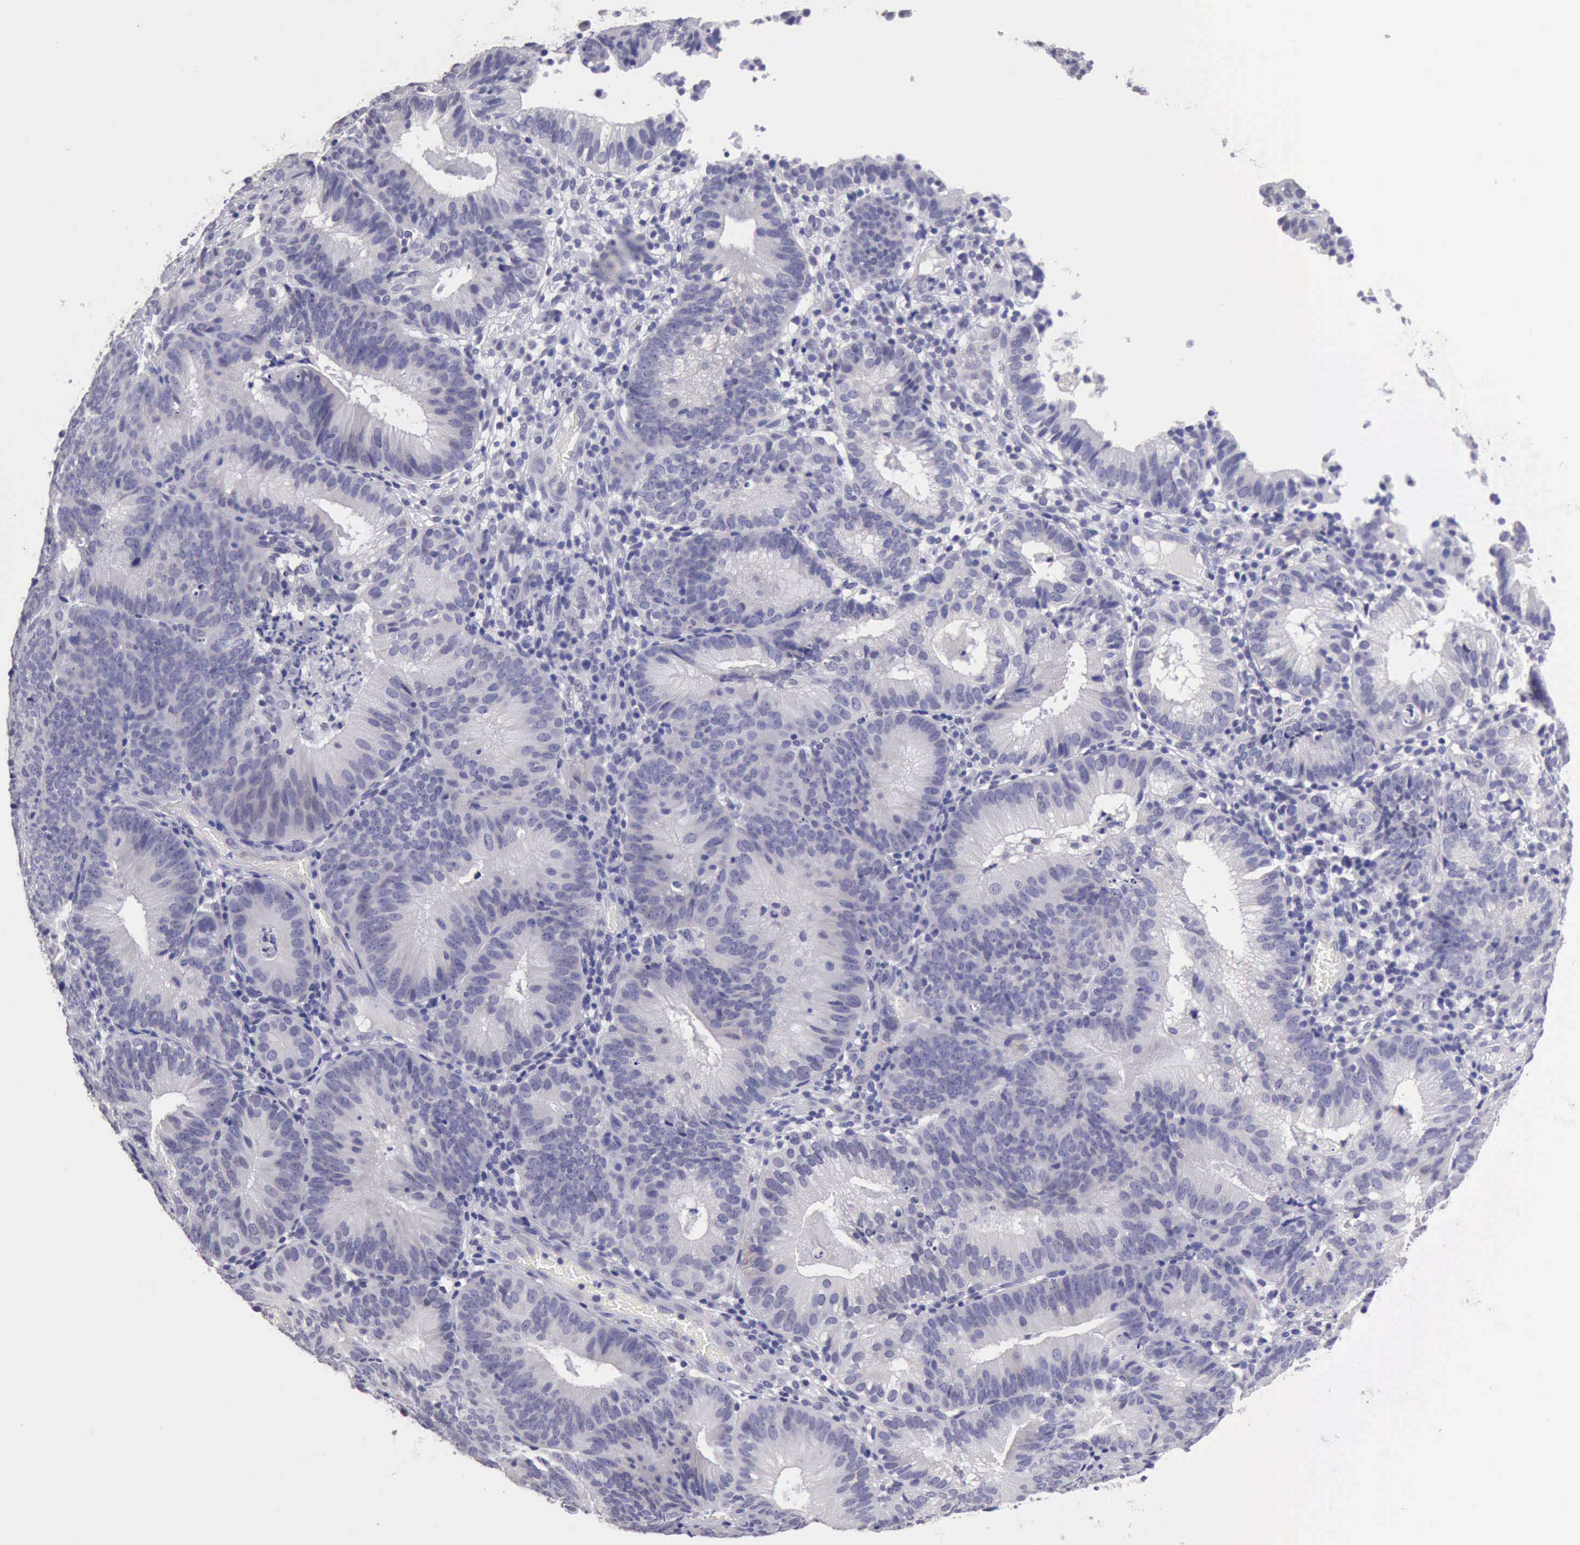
{"staining": {"intensity": "negative", "quantity": "none", "location": "none"}, "tissue": "cervical cancer", "cell_type": "Tumor cells", "image_type": "cancer", "snomed": [{"axis": "morphology", "description": "Adenocarcinoma, NOS"}, {"axis": "topography", "description": "Cervix"}], "caption": "Immunohistochemistry image of cervical cancer stained for a protein (brown), which displays no staining in tumor cells.", "gene": "KCND1", "patient": {"sex": "female", "age": 60}}